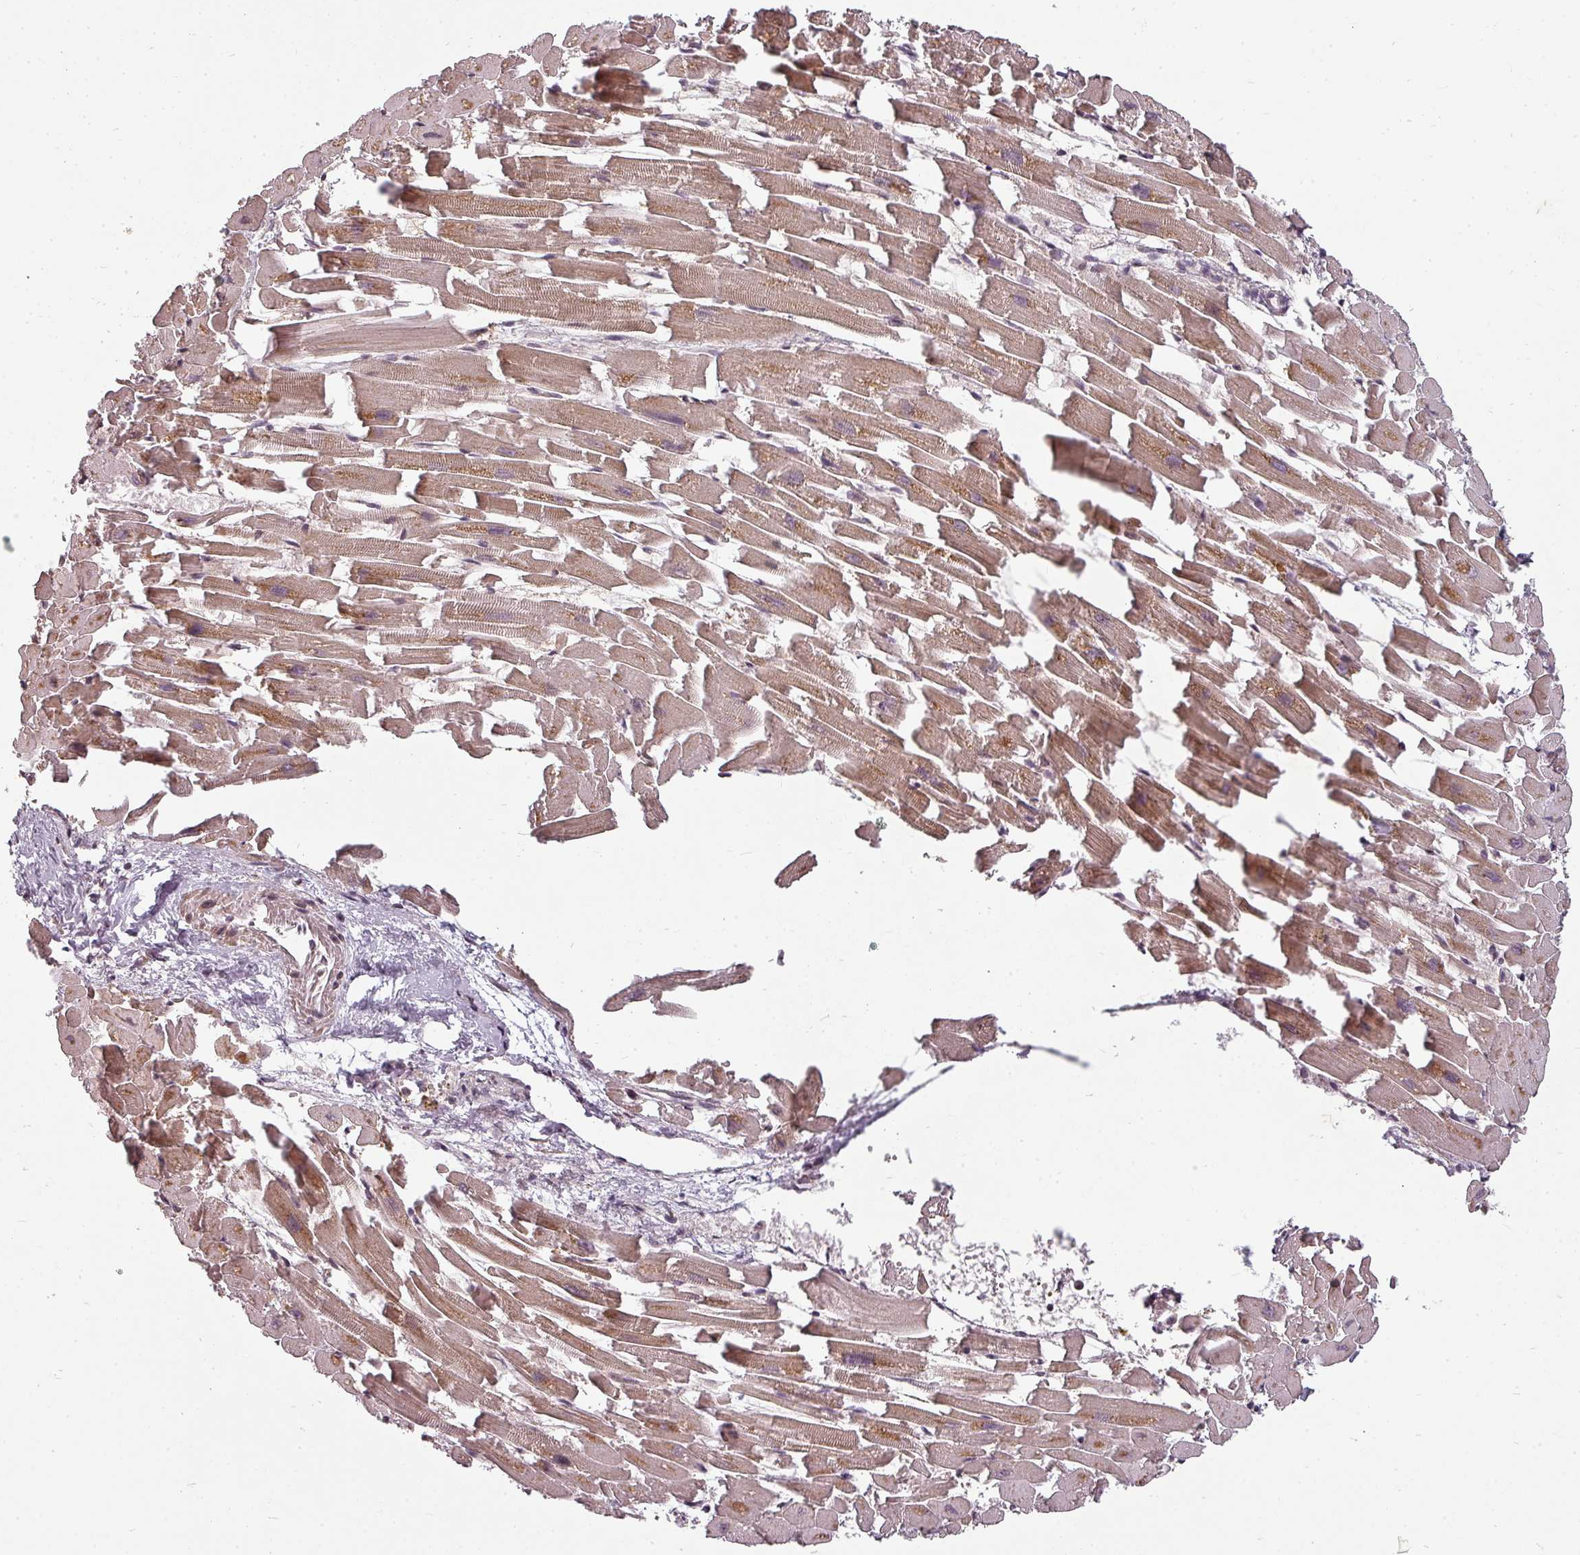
{"staining": {"intensity": "moderate", "quantity": ">75%", "location": "cytoplasmic/membranous"}, "tissue": "heart muscle", "cell_type": "Cardiomyocytes", "image_type": "normal", "snomed": [{"axis": "morphology", "description": "Normal tissue, NOS"}, {"axis": "topography", "description": "Heart"}], "caption": "Brown immunohistochemical staining in benign heart muscle displays moderate cytoplasmic/membranous positivity in approximately >75% of cardiomyocytes.", "gene": "CLIC1", "patient": {"sex": "female", "age": 64}}